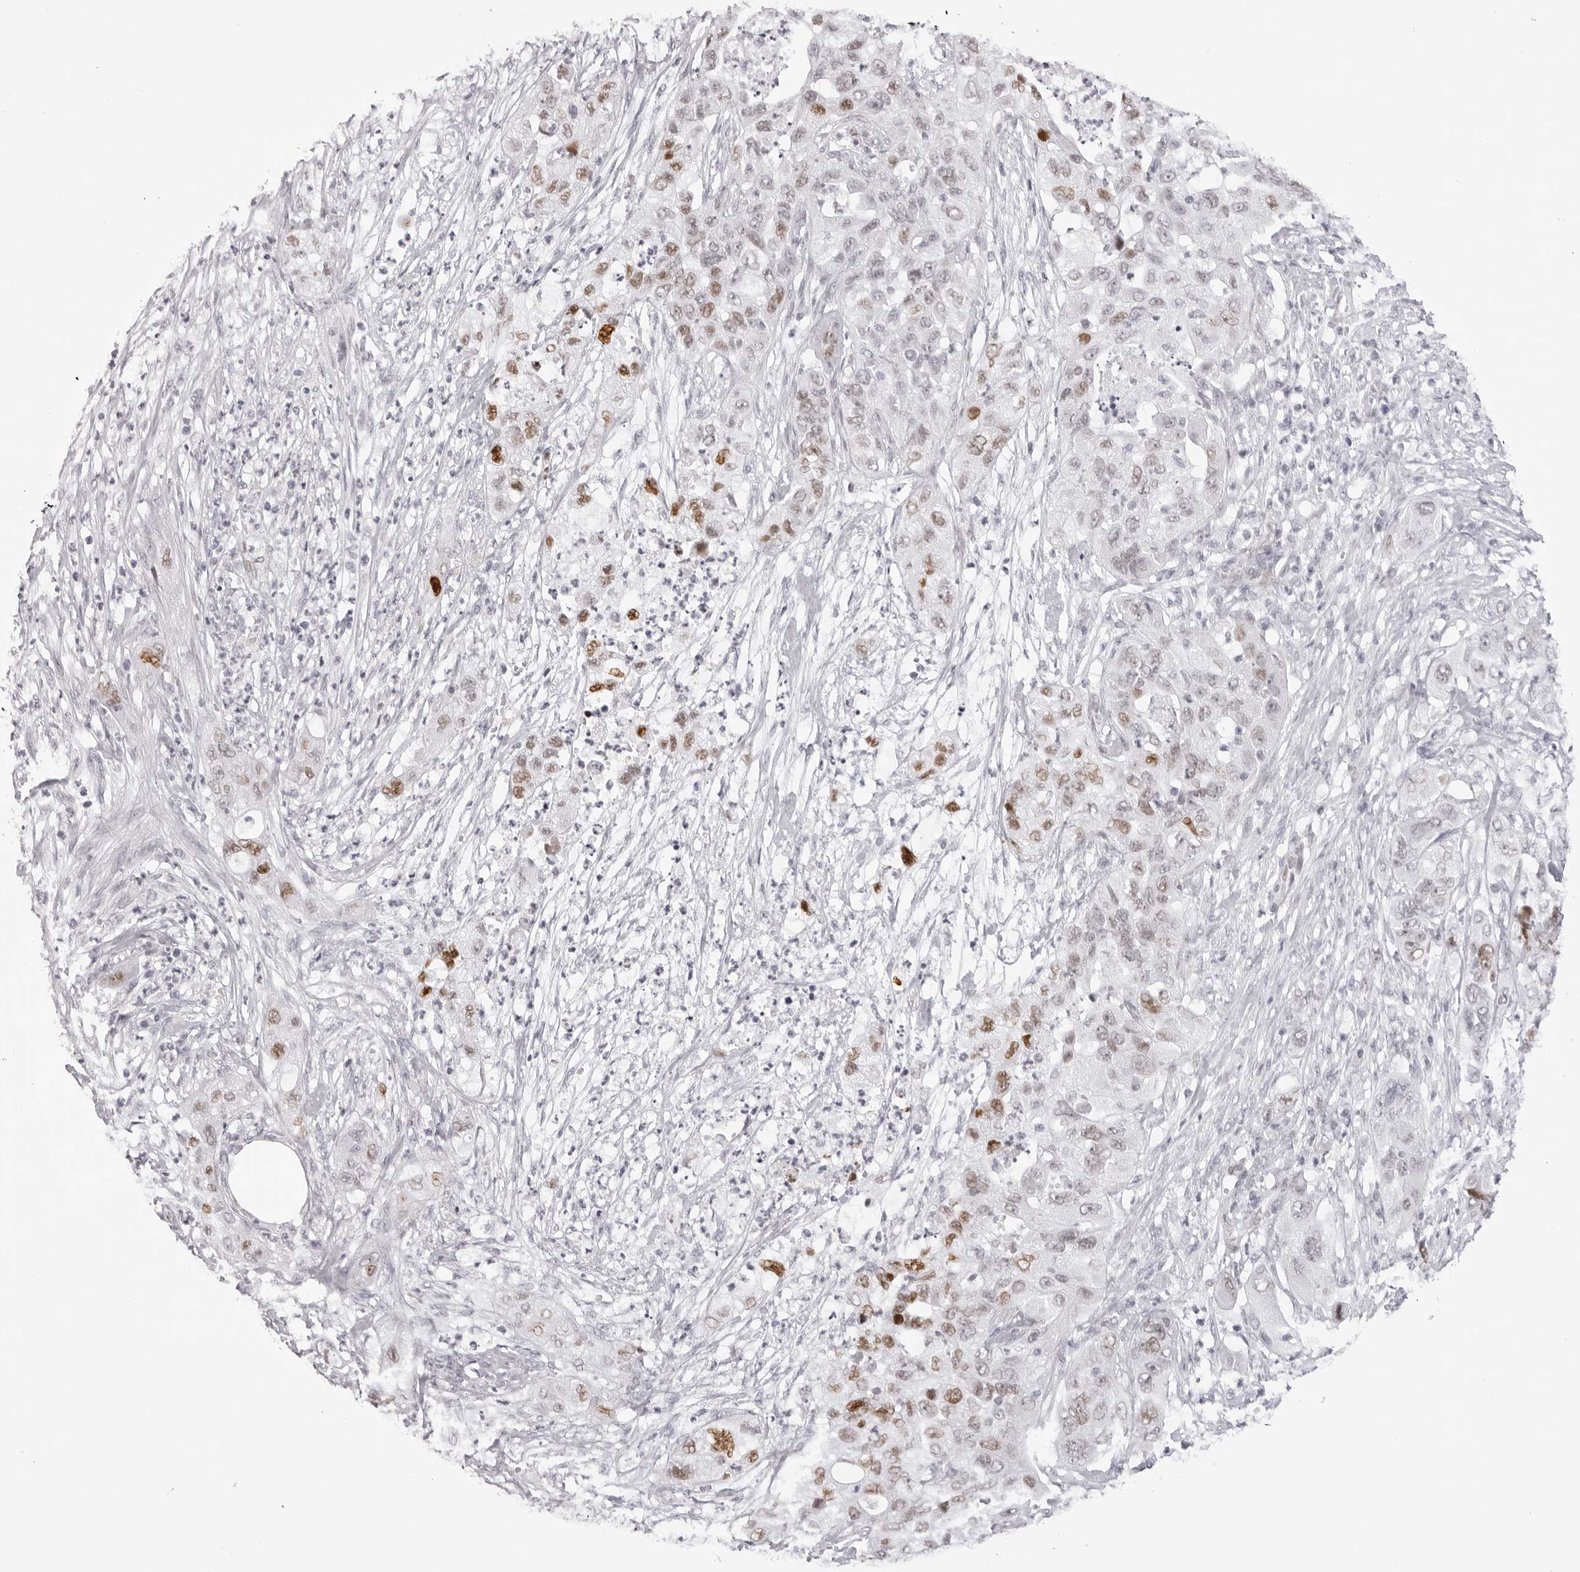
{"staining": {"intensity": "moderate", "quantity": "25%-75%", "location": "nuclear"}, "tissue": "pancreatic cancer", "cell_type": "Tumor cells", "image_type": "cancer", "snomed": [{"axis": "morphology", "description": "Adenocarcinoma, NOS"}, {"axis": "topography", "description": "Pancreas"}], "caption": "This is an image of immunohistochemistry (IHC) staining of pancreatic adenocarcinoma, which shows moderate expression in the nuclear of tumor cells.", "gene": "MAFK", "patient": {"sex": "female", "age": 78}}